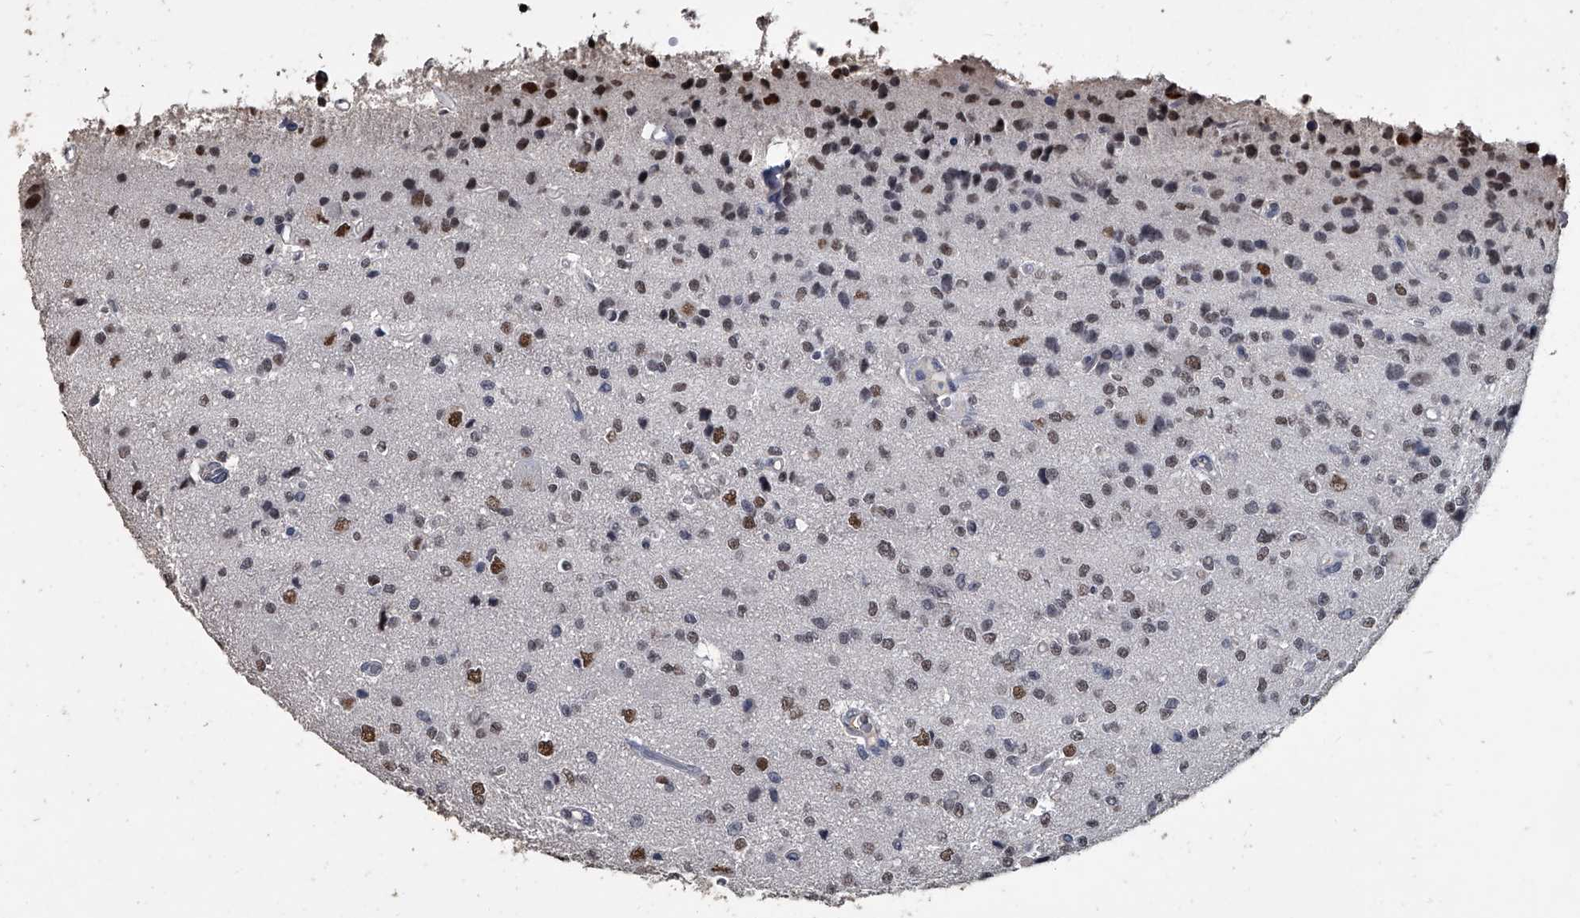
{"staining": {"intensity": "moderate", "quantity": "25%-75%", "location": "nuclear"}, "tissue": "glioma", "cell_type": "Tumor cells", "image_type": "cancer", "snomed": [{"axis": "morphology", "description": "Glioma, malignant, High grade"}, {"axis": "topography", "description": "pancreas cauda"}], "caption": "Malignant glioma (high-grade) tissue demonstrates moderate nuclear positivity in approximately 25%-75% of tumor cells, visualized by immunohistochemistry.", "gene": "MATR3", "patient": {"sex": "male", "age": 60}}